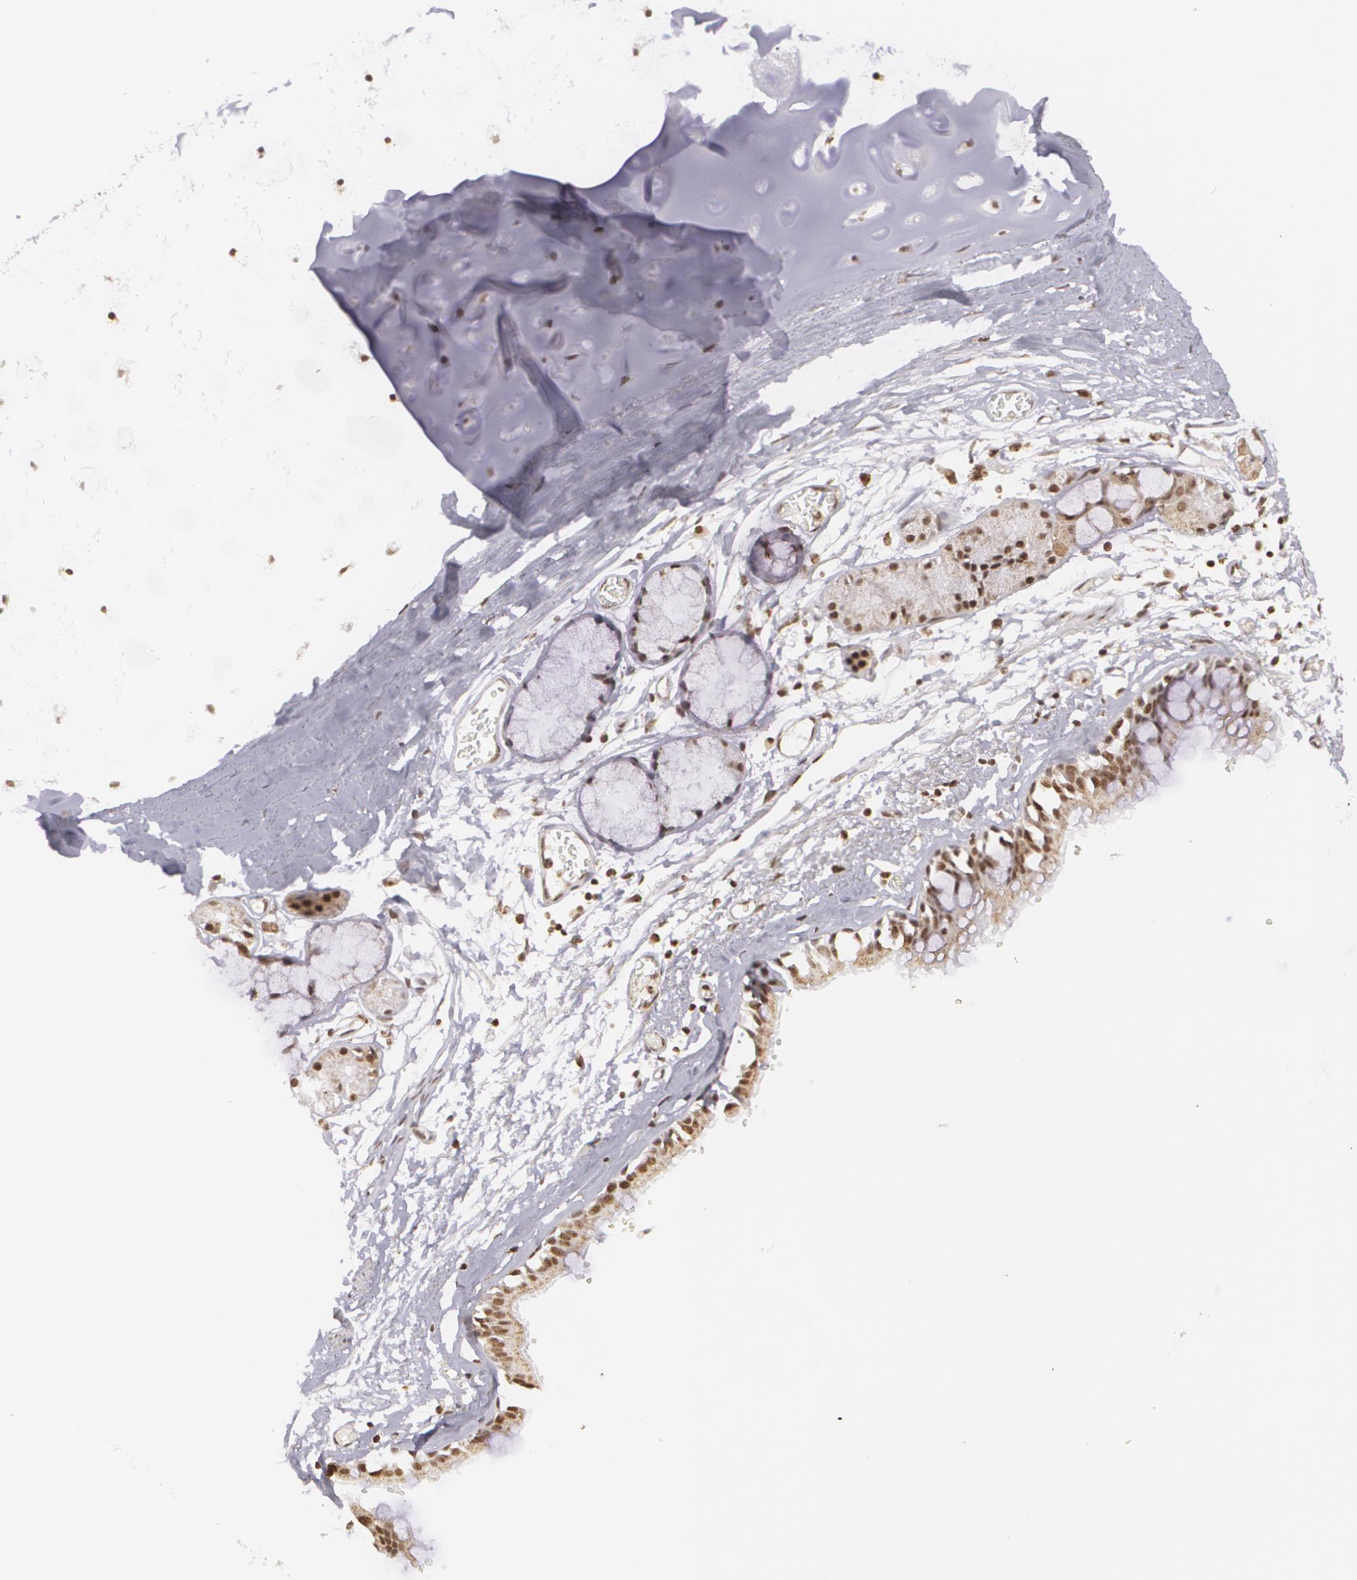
{"staining": {"intensity": "moderate", "quantity": ">75%", "location": "nuclear"}, "tissue": "adipose tissue", "cell_type": "Adipocytes", "image_type": "normal", "snomed": [{"axis": "morphology", "description": "Normal tissue, NOS"}, {"axis": "topography", "description": "Bronchus"}, {"axis": "topography", "description": "Lung"}], "caption": "This is a histology image of IHC staining of unremarkable adipose tissue, which shows moderate positivity in the nuclear of adipocytes.", "gene": "MXD1", "patient": {"sex": "female", "age": 56}}